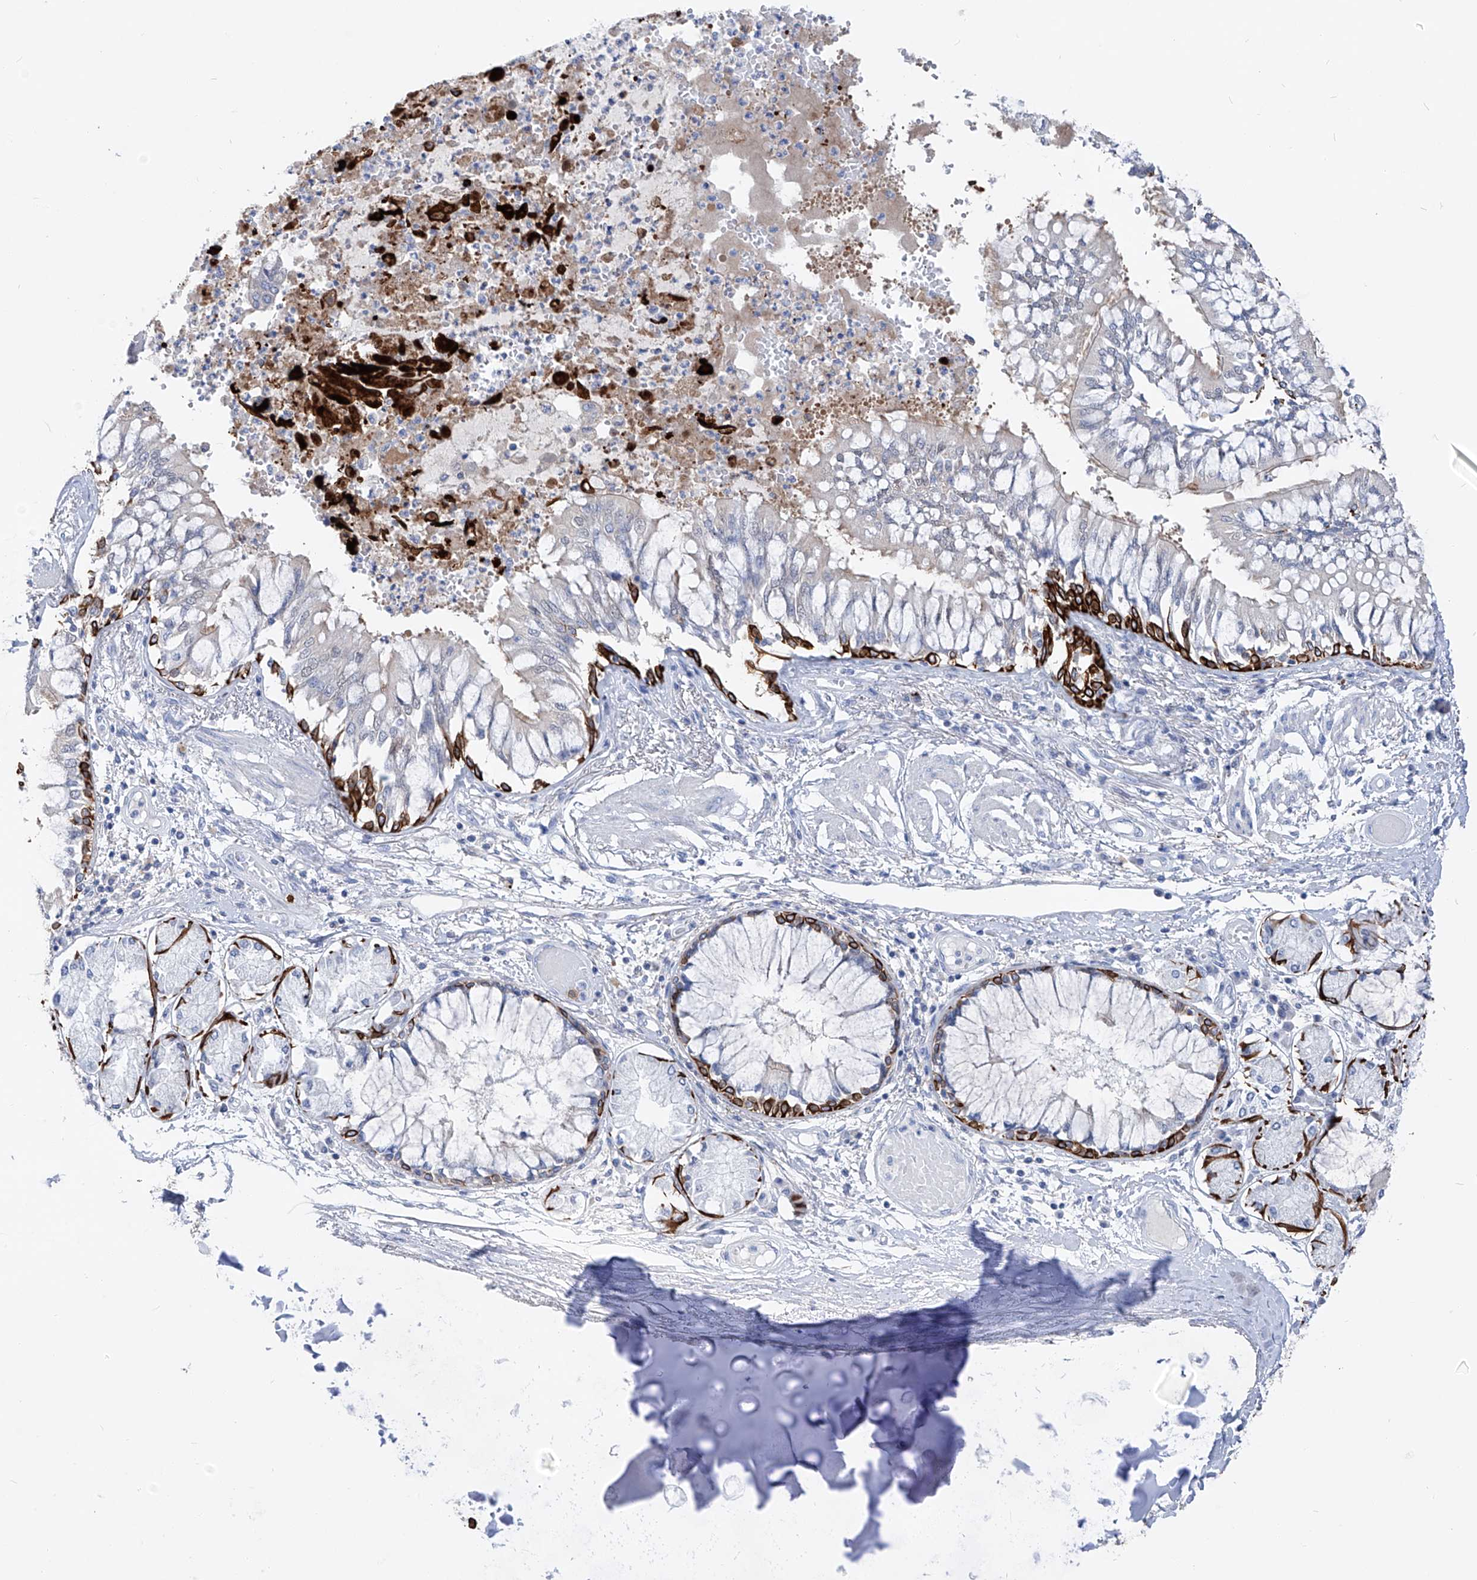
{"staining": {"intensity": "strong", "quantity": "25%-75%", "location": "cytoplasmic/membranous"}, "tissue": "bronchus", "cell_type": "Respiratory epithelial cells", "image_type": "normal", "snomed": [{"axis": "morphology", "description": "Normal tissue, NOS"}, {"axis": "topography", "description": "Cartilage tissue"}, {"axis": "topography", "description": "Bronchus"}, {"axis": "topography", "description": "Lung"}], "caption": "Immunohistochemical staining of unremarkable bronchus shows high levels of strong cytoplasmic/membranous staining in about 25%-75% of respiratory epithelial cells.", "gene": "FRS3", "patient": {"sex": "female", "age": 49}}